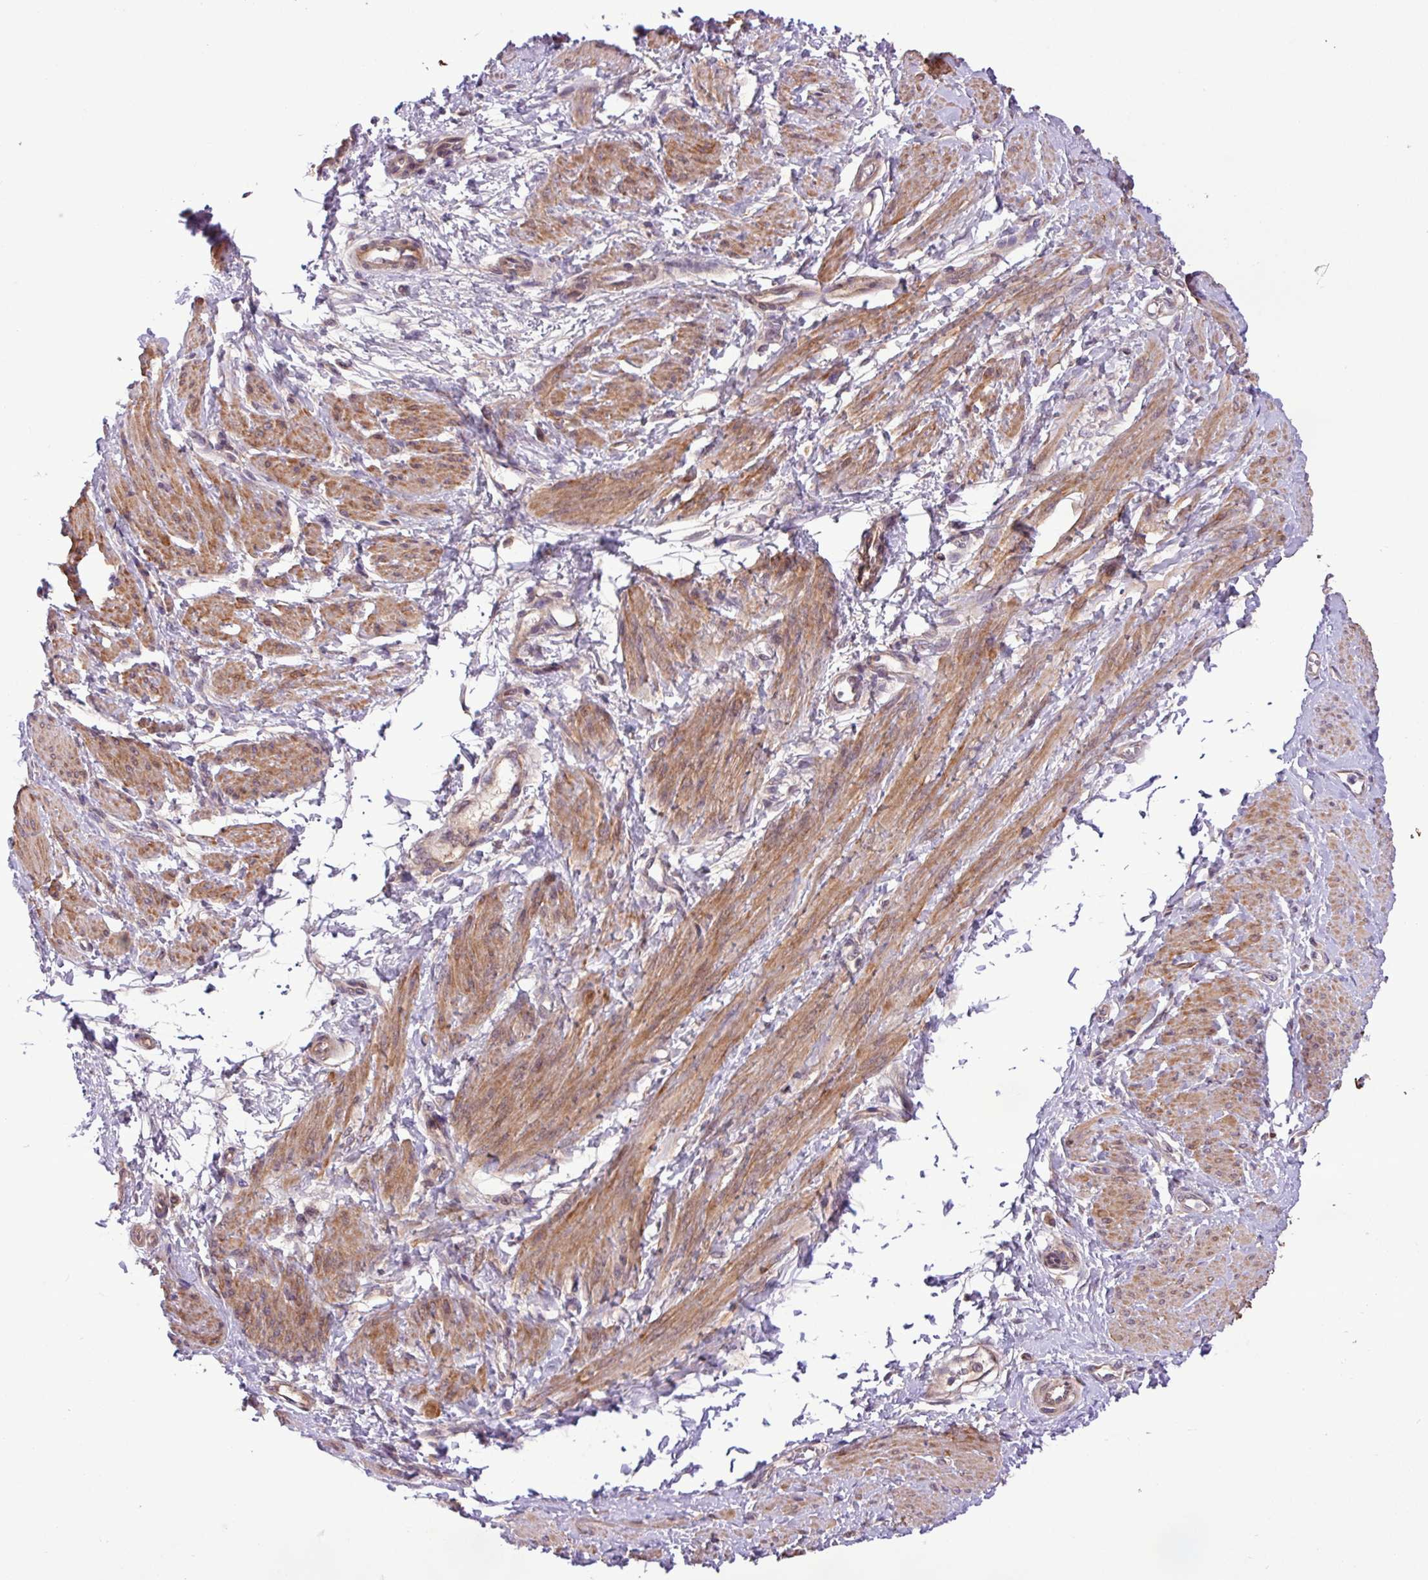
{"staining": {"intensity": "moderate", "quantity": "25%-75%", "location": "cytoplasmic/membranous"}, "tissue": "smooth muscle", "cell_type": "Smooth muscle cells", "image_type": "normal", "snomed": [{"axis": "morphology", "description": "Normal tissue, NOS"}, {"axis": "topography", "description": "Smooth muscle"}, {"axis": "topography", "description": "Uterus"}], "caption": "Smooth muscle cells display medium levels of moderate cytoplasmic/membranous positivity in about 25%-75% of cells in normal smooth muscle.", "gene": "TIMM10B", "patient": {"sex": "female", "age": 39}}